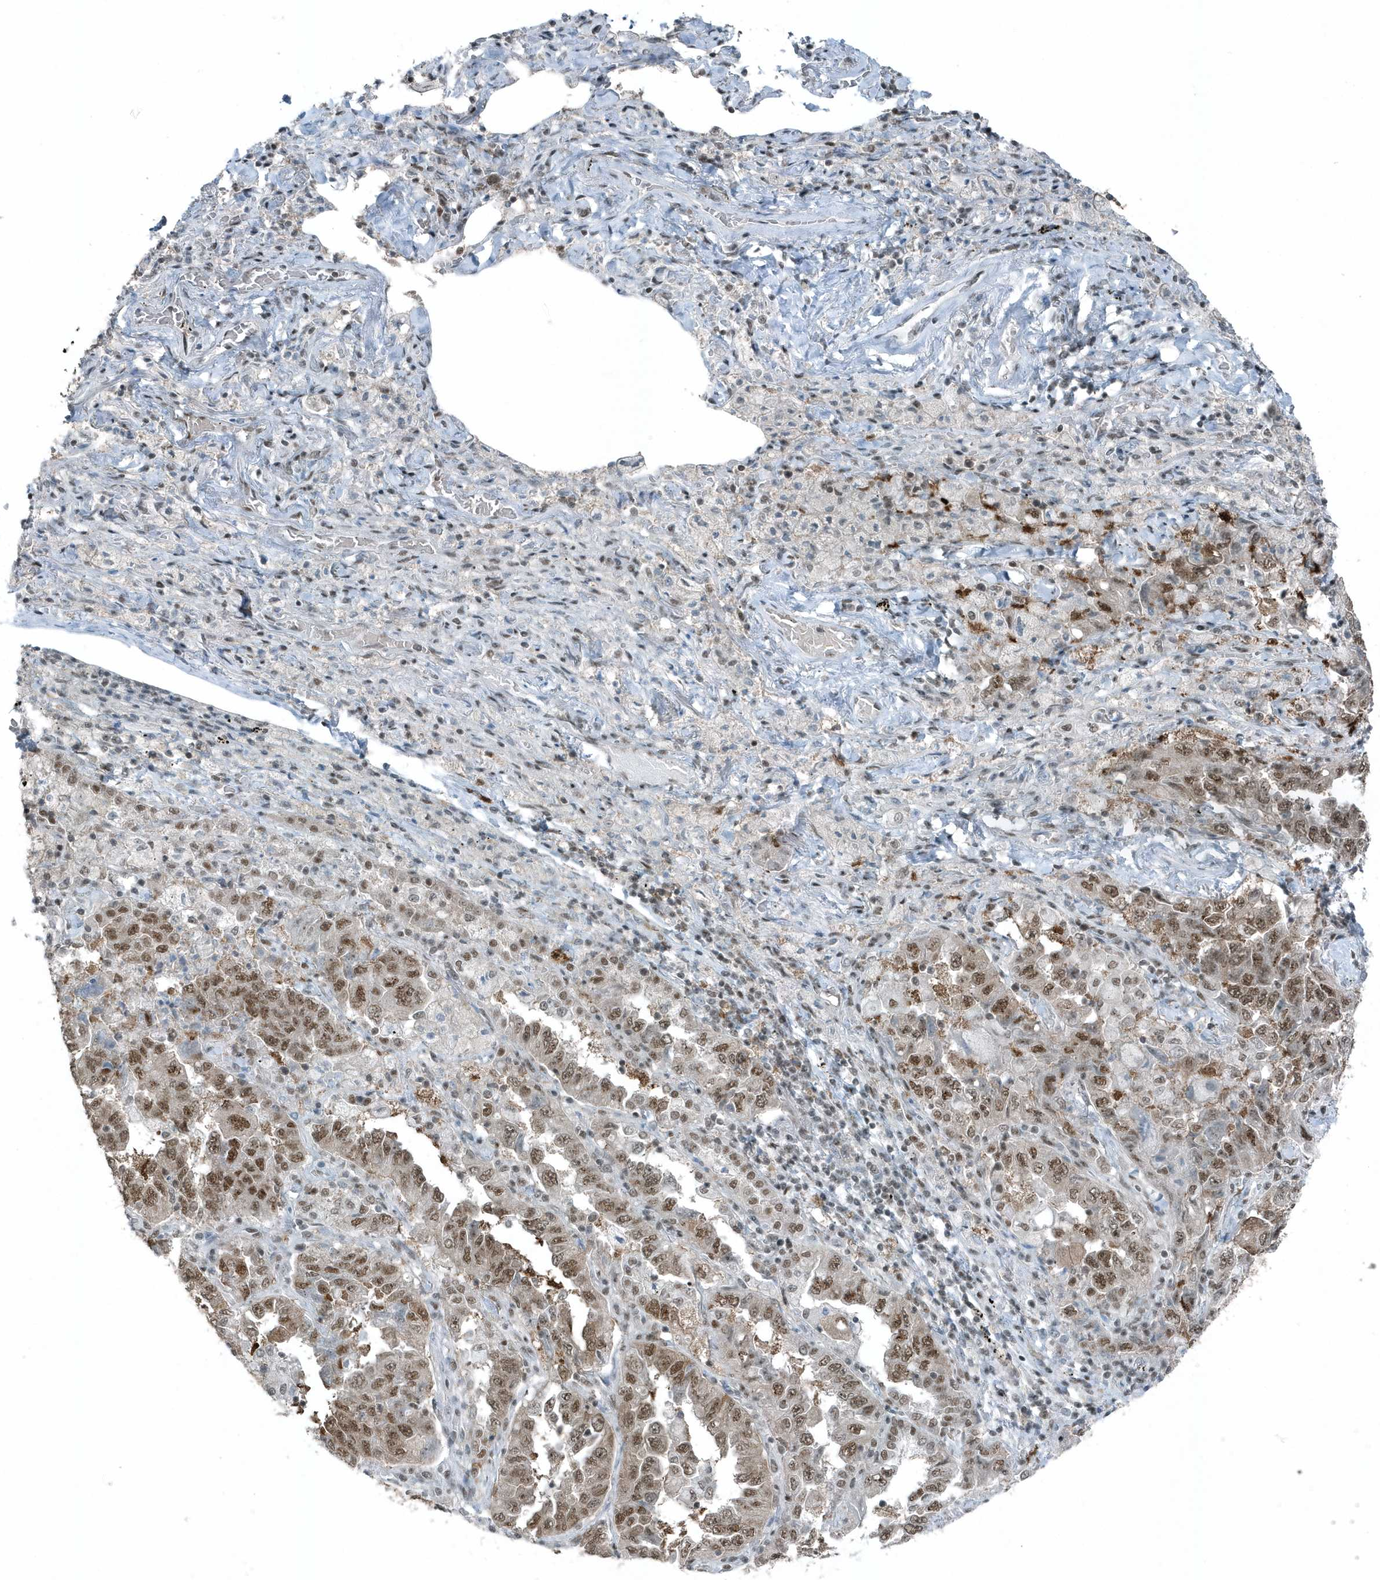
{"staining": {"intensity": "moderate", "quantity": ">75%", "location": "nuclear"}, "tissue": "lung cancer", "cell_type": "Tumor cells", "image_type": "cancer", "snomed": [{"axis": "morphology", "description": "Adenocarcinoma, NOS"}, {"axis": "topography", "description": "Lung"}], "caption": "DAB (3,3'-diaminobenzidine) immunohistochemical staining of human lung cancer (adenocarcinoma) displays moderate nuclear protein staining in about >75% of tumor cells.", "gene": "YTHDC1", "patient": {"sex": "female", "age": 51}}